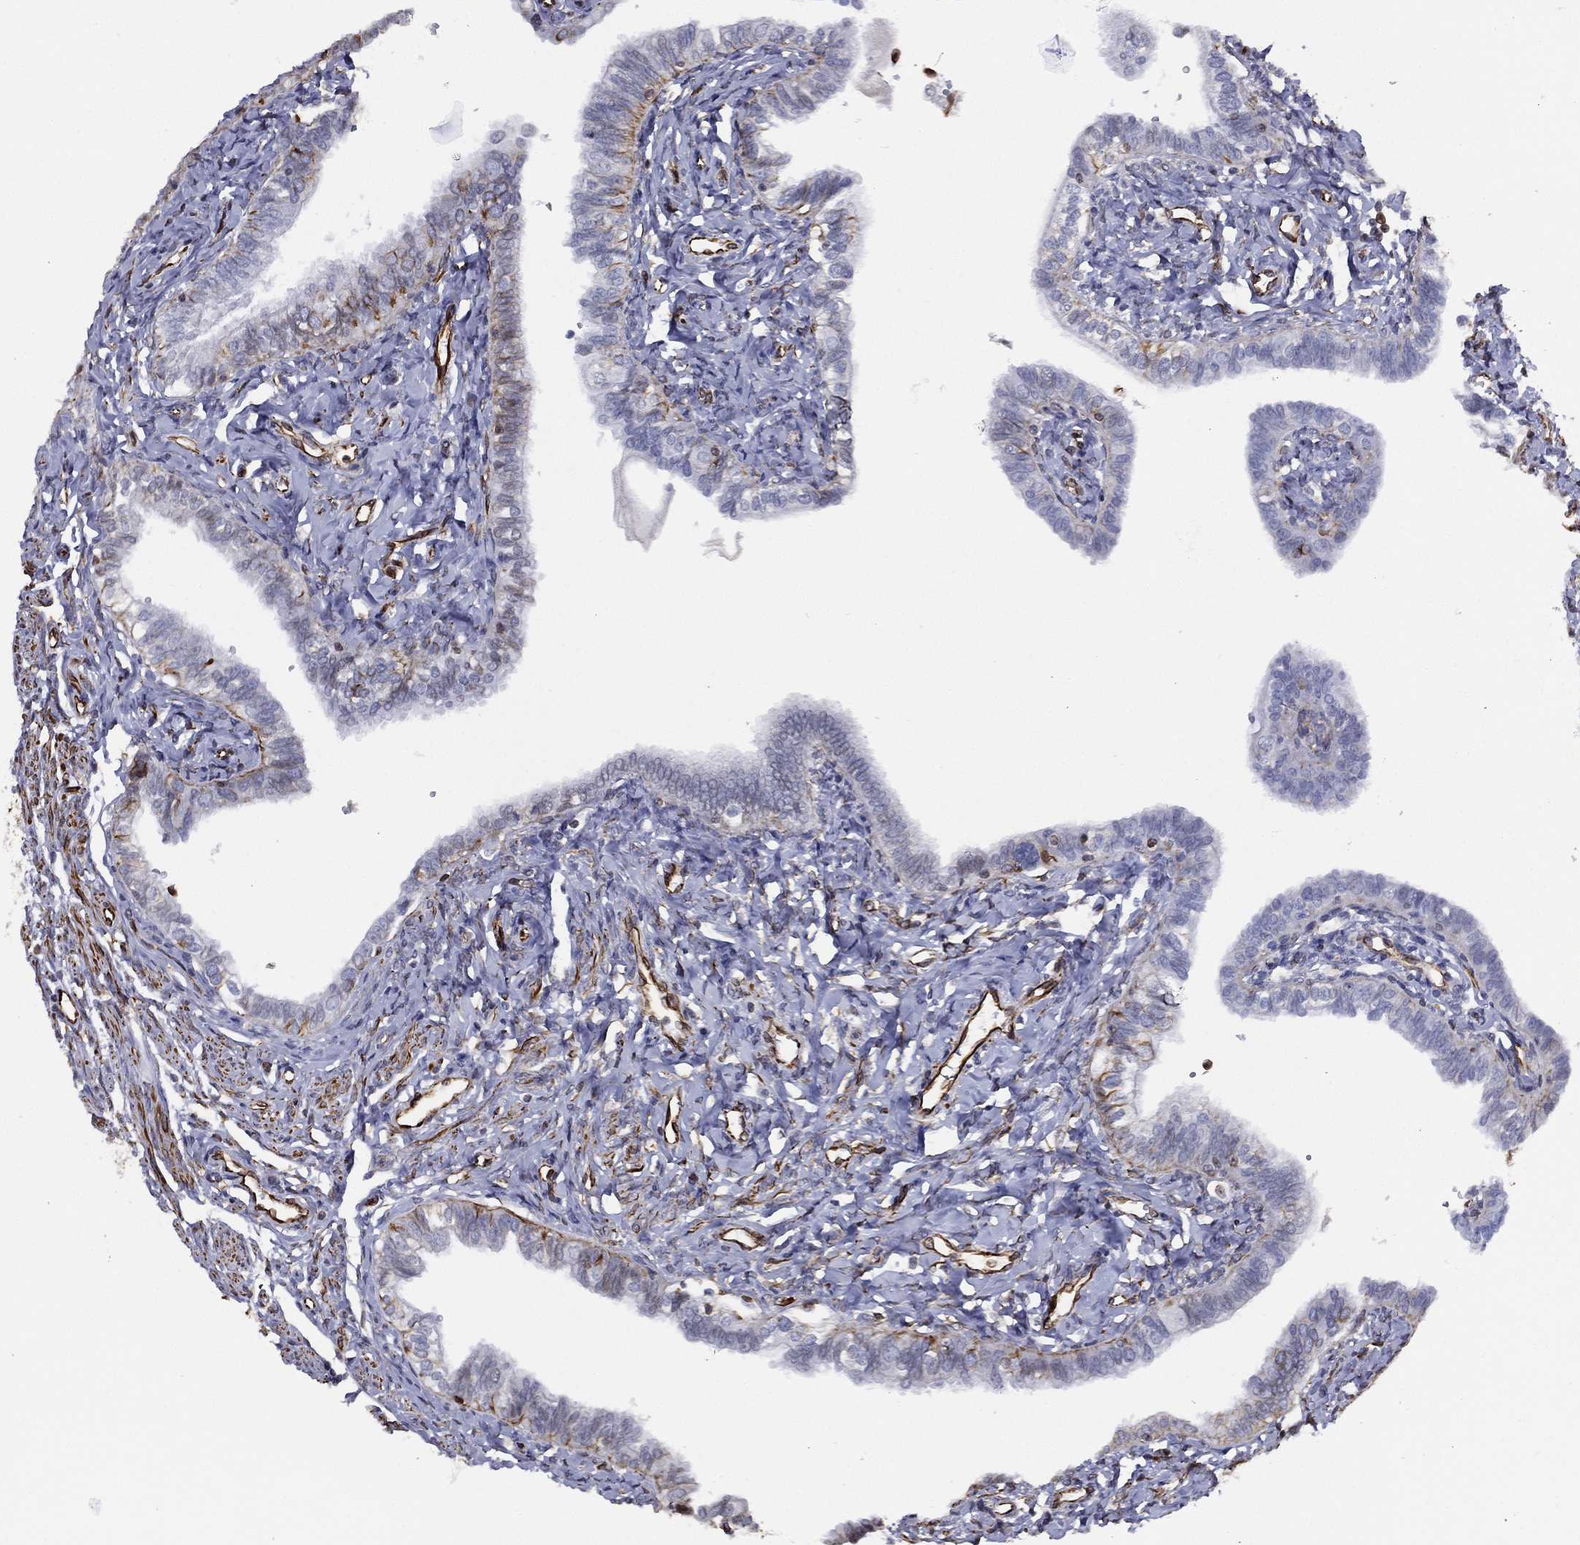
{"staining": {"intensity": "moderate", "quantity": "<25%", "location": "cytoplasmic/membranous"}, "tissue": "fallopian tube", "cell_type": "Glandular cells", "image_type": "normal", "snomed": [{"axis": "morphology", "description": "Normal tissue, NOS"}, {"axis": "topography", "description": "Fallopian tube"}], "caption": "A high-resolution image shows IHC staining of unremarkable fallopian tube, which reveals moderate cytoplasmic/membranous expression in about <25% of glandular cells.", "gene": "MAS1", "patient": {"sex": "female", "age": 54}}